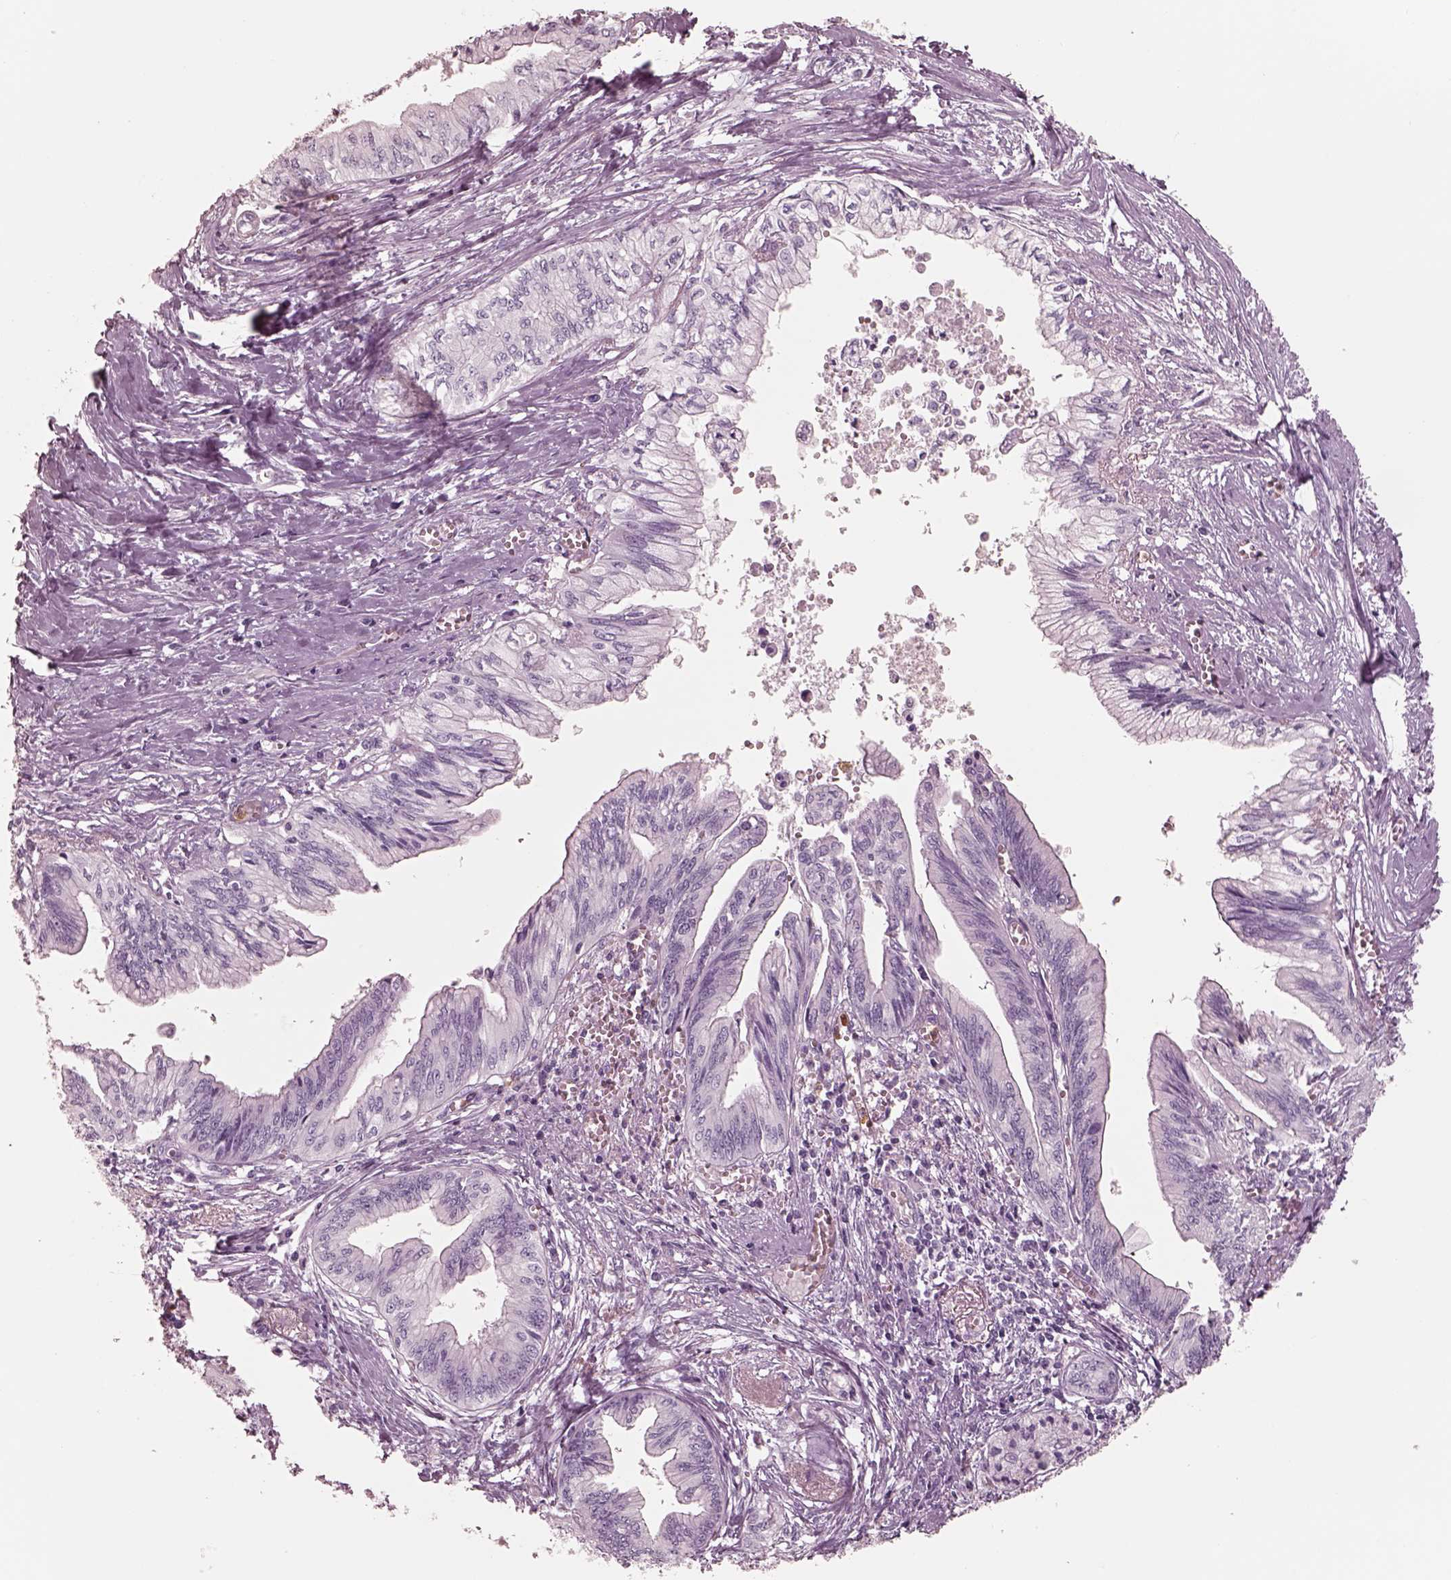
{"staining": {"intensity": "negative", "quantity": "none", "location": "none"}, "tissue": "pancreatic cancer", "cell_type": "Tumor cells", "image_type": "cancer", "snomed": [{"axis": "morphology", "description": "Adenocarcinoma, NOS"}, {"axis": "topography", "description": "Pancreas"}], "caption": "Tumor cells show no significant expression in adenocarcinoma (pancreatic).", "gene": "ELANE", "patient": {"sex": "female", "age": 61}}